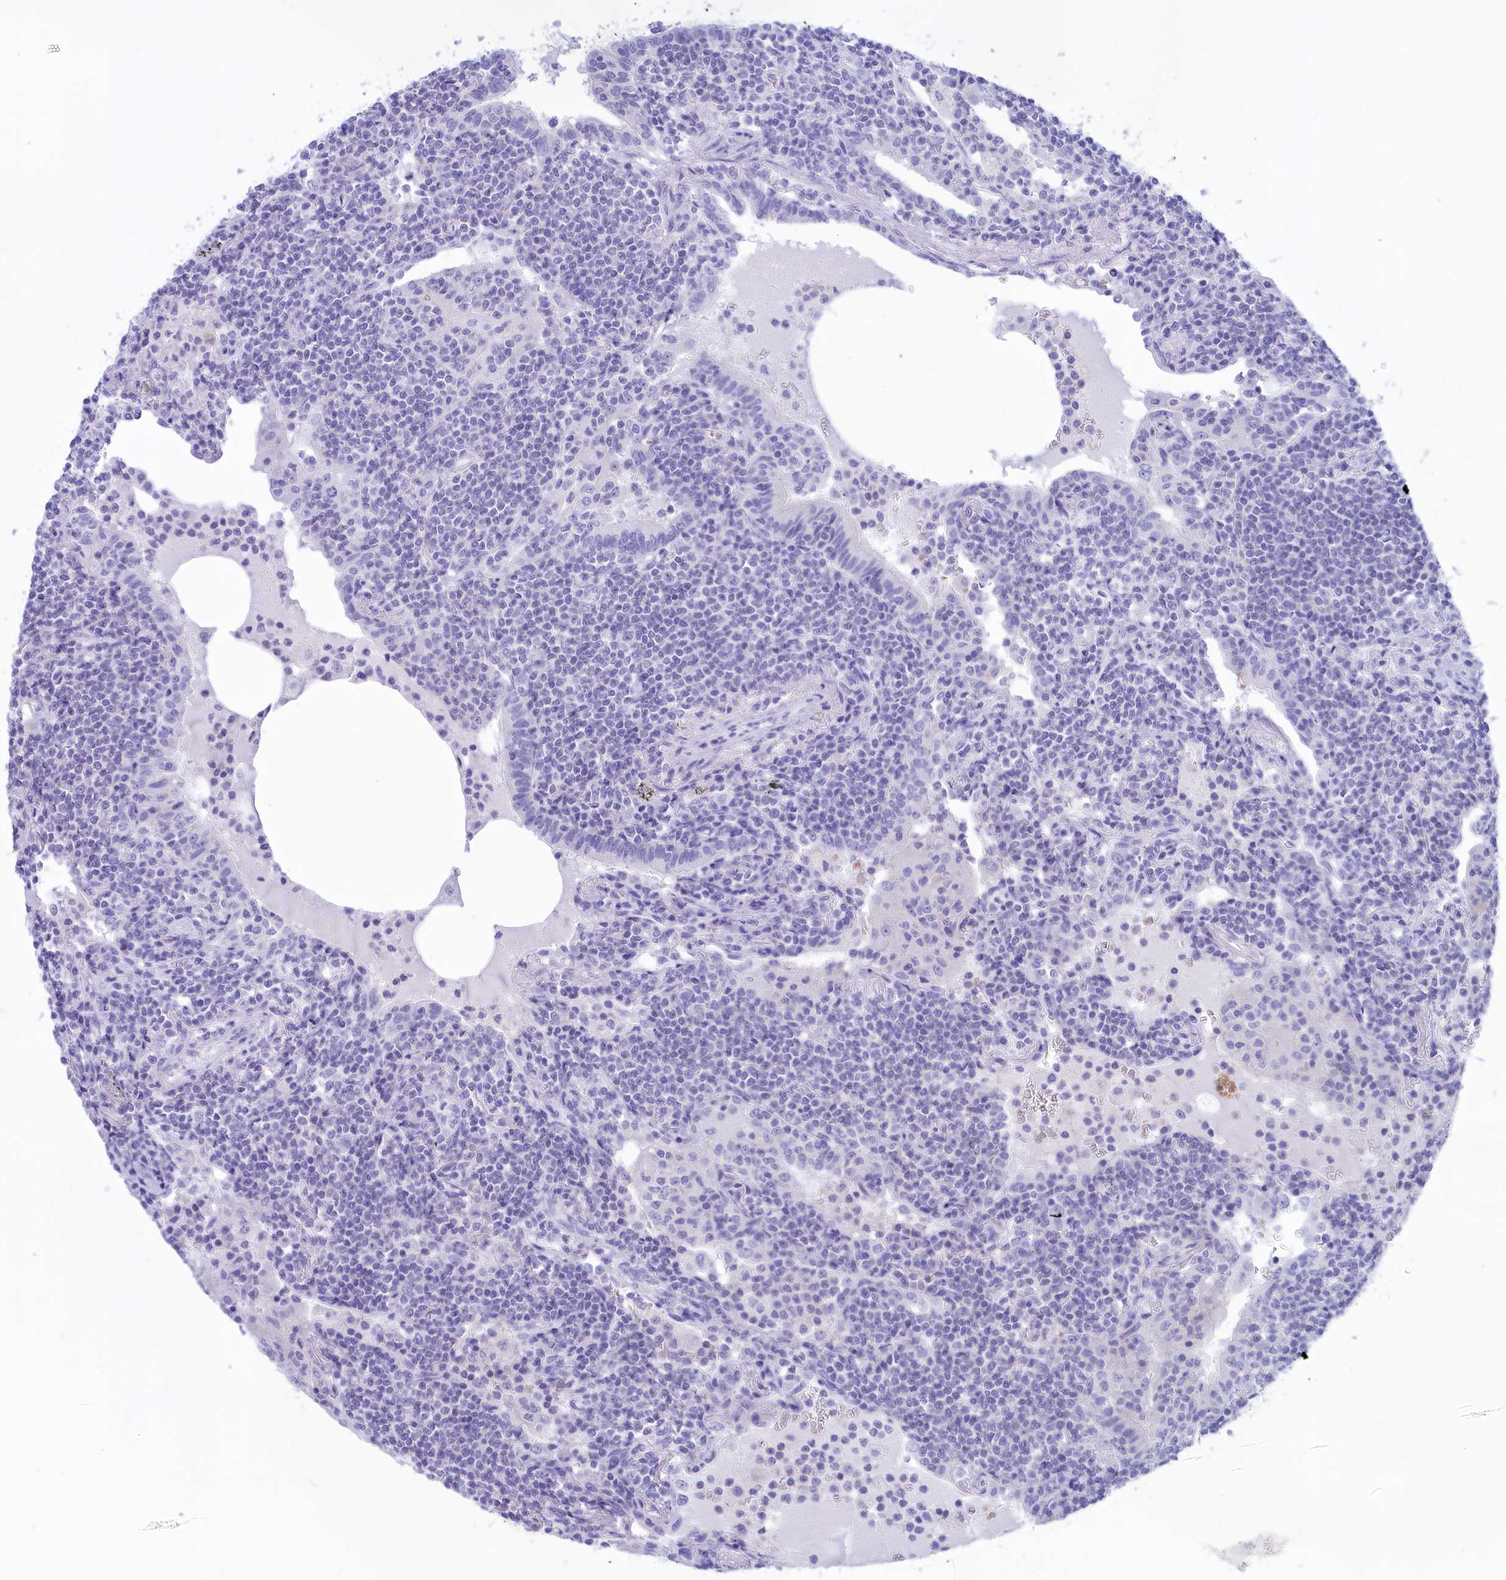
{"staining": {"intensity": "negative", "quantity": "none", "location": "none"}, "tissue": "lymphoma", "cell_type": "Tumor cells", "image_type": "cancer", "snomed": [{"axis": "morphology", "description": "Malignant lymphoma, non-Hodgkin's type, Low grade"}, {"axis": "topography", "description": "Lung"}], "caption": "Protein analysis of lymphoma demonstrates no significant expression in tumor cells.", "gene": "GLYATL1", "patient": {"sex": "female", "age": 71}}